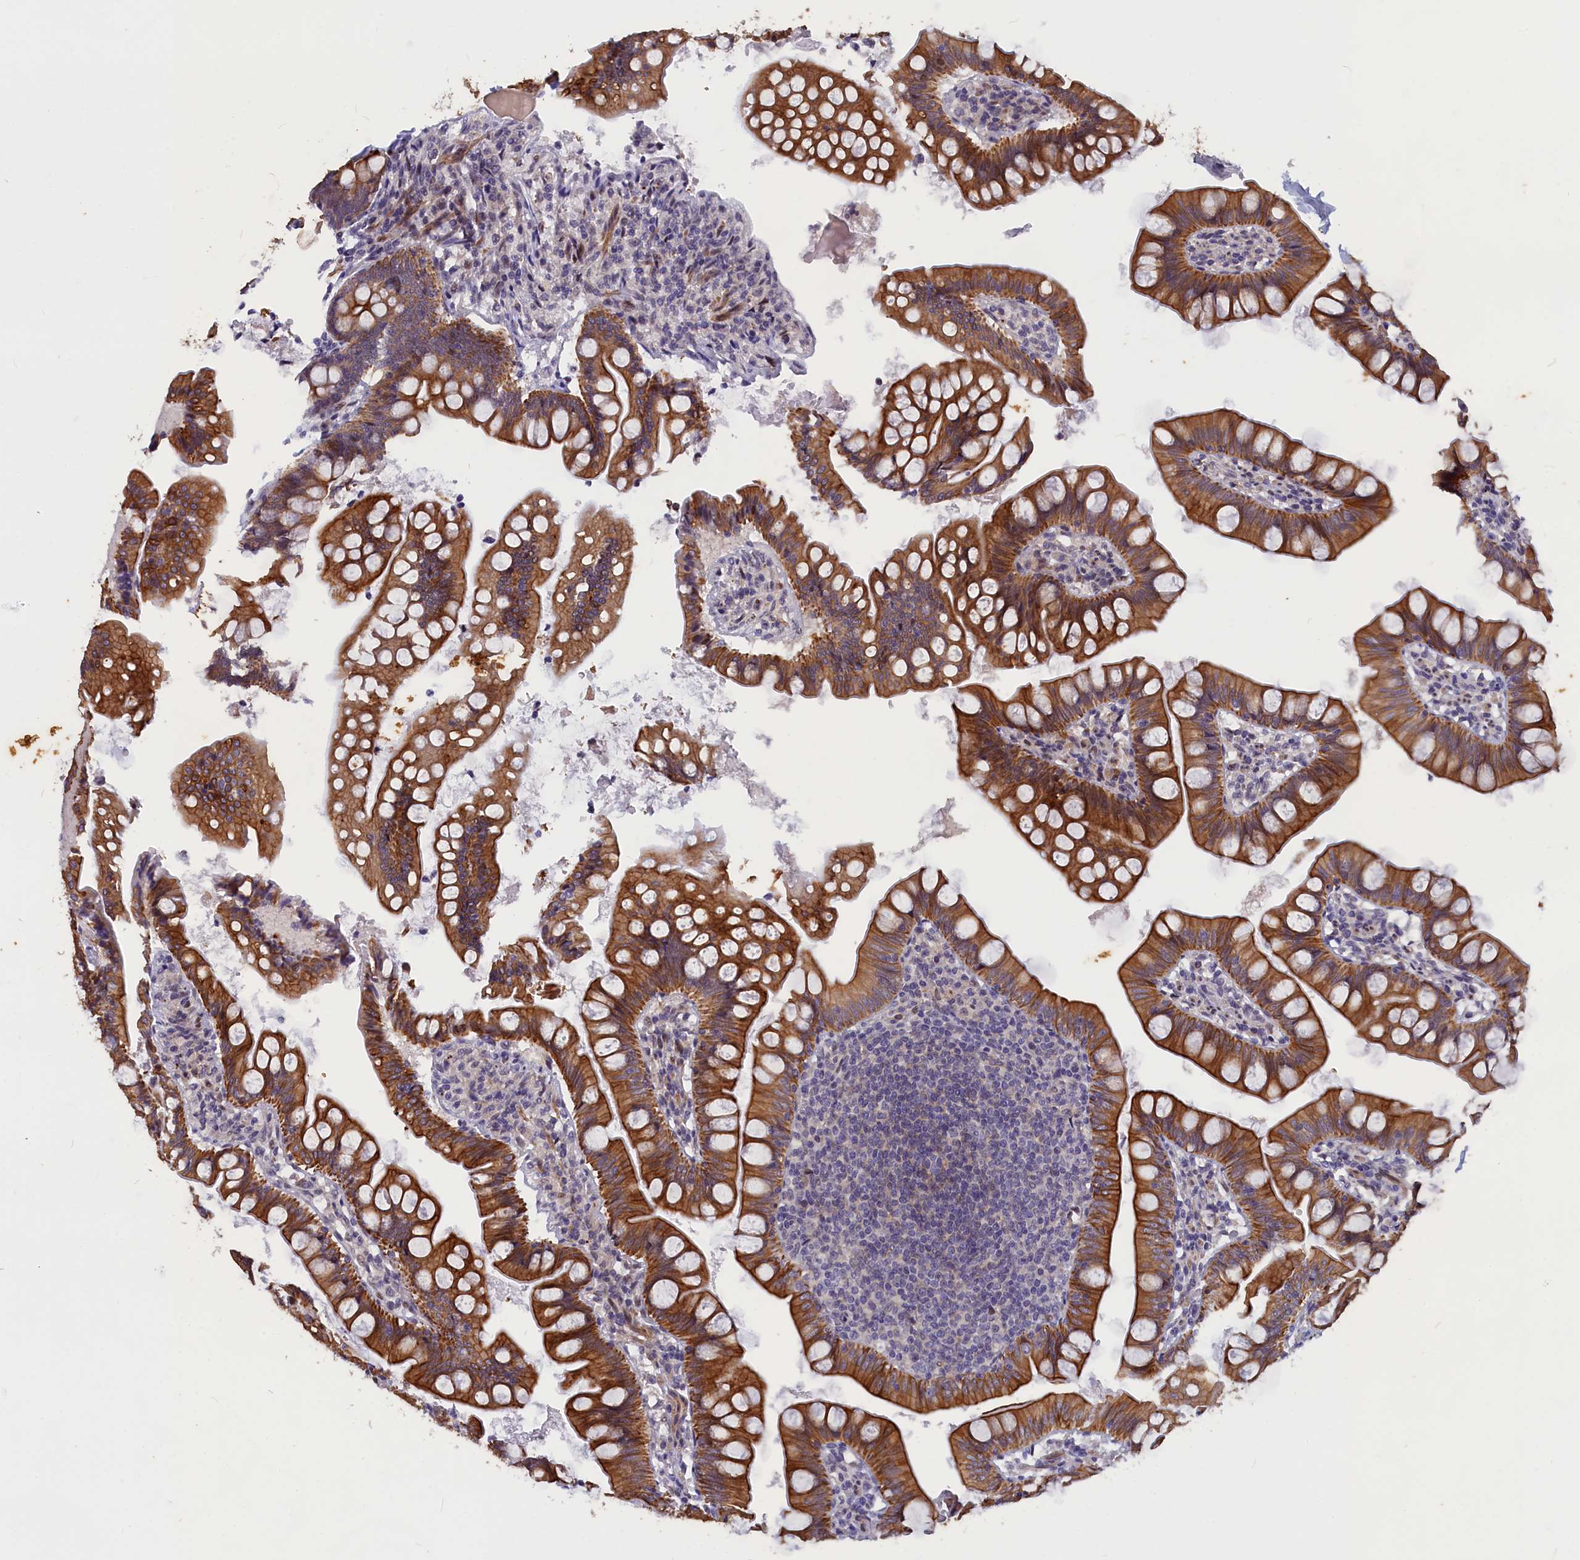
{"staining": {"intensity": "strong", "quantity": ">75%", "location": "cytoplasmic/membranous"}, "tissue": "small intestine", "cell_type": "Glandular cells", "image_type": "normal", "snomed": [{"axis": "morphology", "description": "Normal tissue, NOS"}, {"axis": "topography", "description": "Small intestine"}], "caption": "This photomicrograph exhibits immunohistochemistry staining of unremarkable human small intestine, with high strong cytoplasmic/membranous staining in approximately >75% of glandular cells.", "gene": "ANKRD34B", "patient": {"sex": "male", "age": 7}}